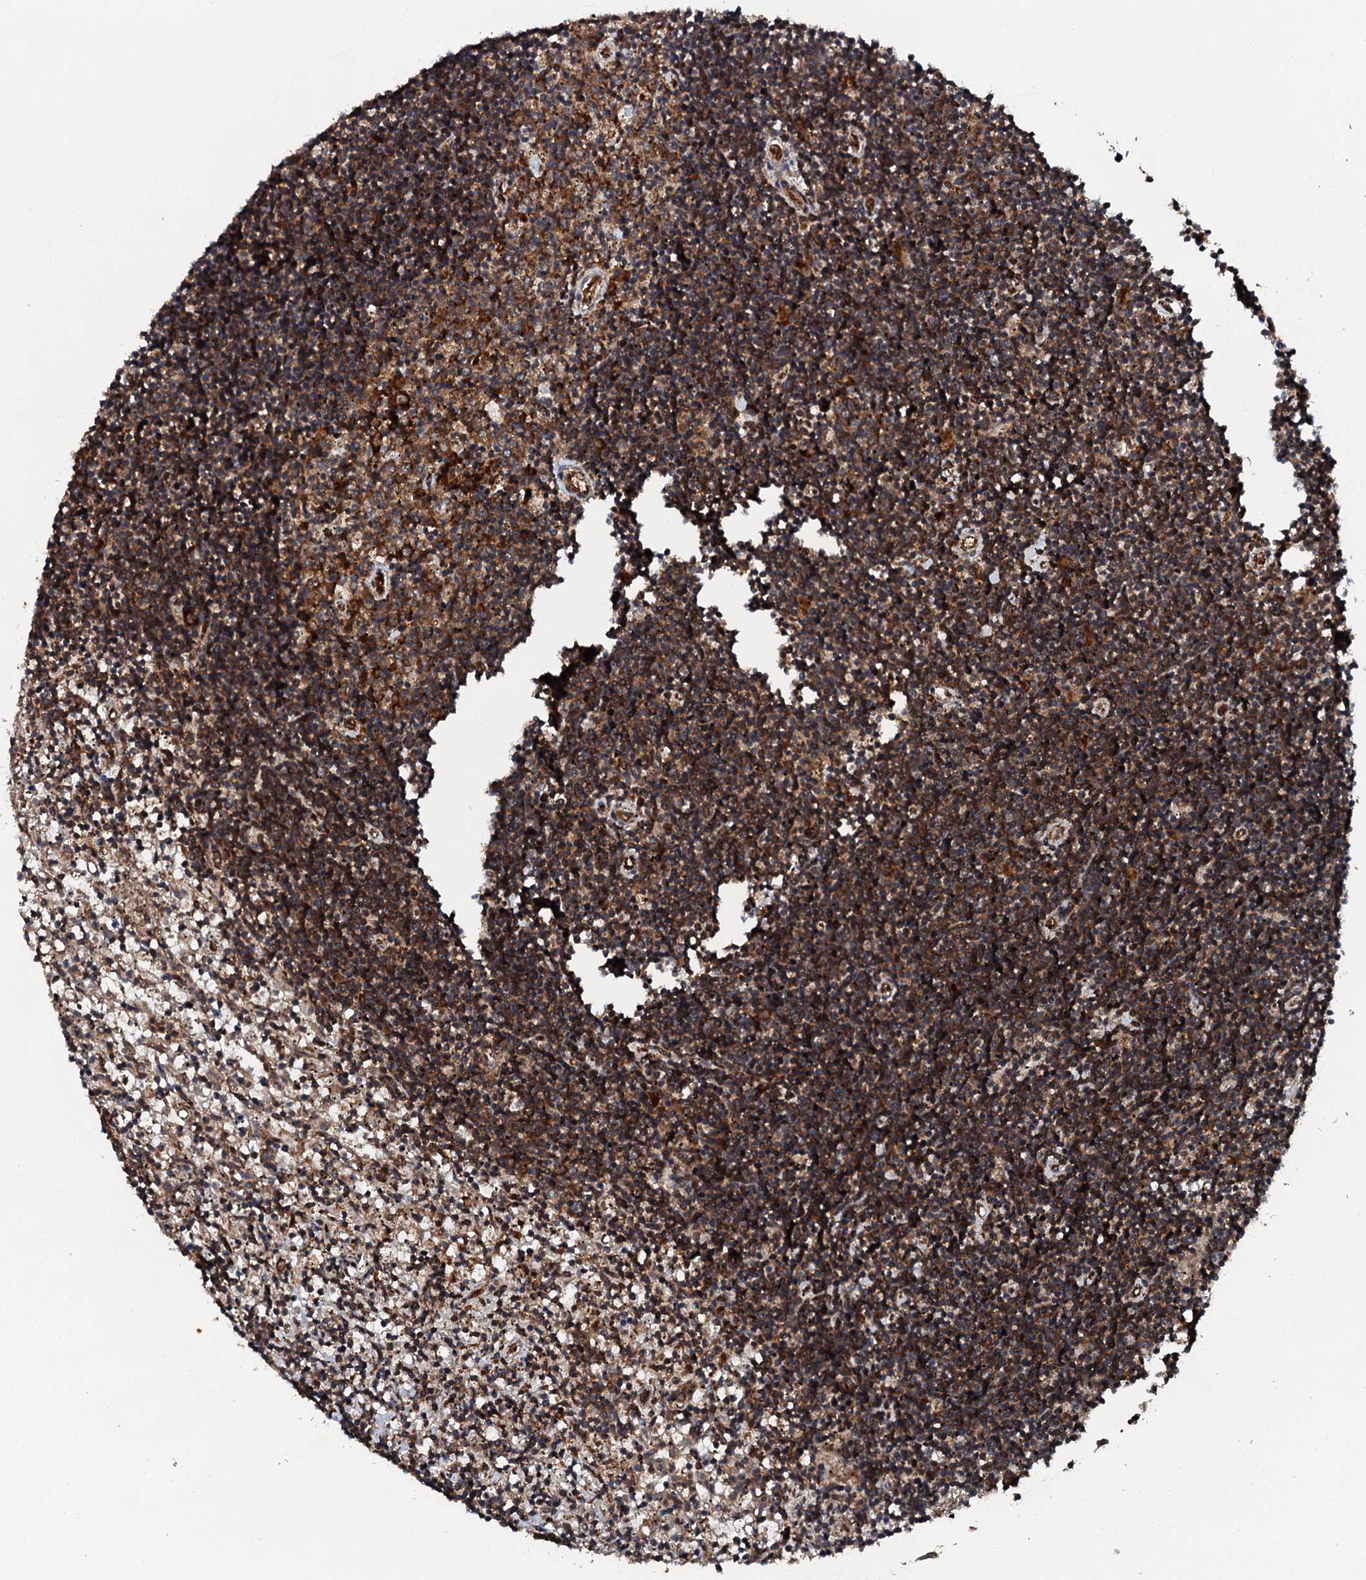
{"staining": {"intensity": "moderate", "quantity": ">75%", "location": "cytoplasmic/membranous"}, "tissue": "lymphoma", "cell_type": "Tumor cells", "image_type": "cancer", "snomed": [{"axis": "morphology", "description": "Malignant lymphoma, non-Hodgkin's type, Low grade"}, {"axis": "topography", "description": "Spleen"}], "caption": "Low-grade malignant lymphoma, non-Hodgkin's type was stained to show a protein in brown. There is medium levels of moderate cytoplasmic/membranous expression in approximately >75% of tumor cells. (DAB (3,3'-diaminobenzidine) = brown stain, brightfield microscopy at high magnification).", "gene": "FLYWCH1", "patient": {"sex": "male", "age": 76}}